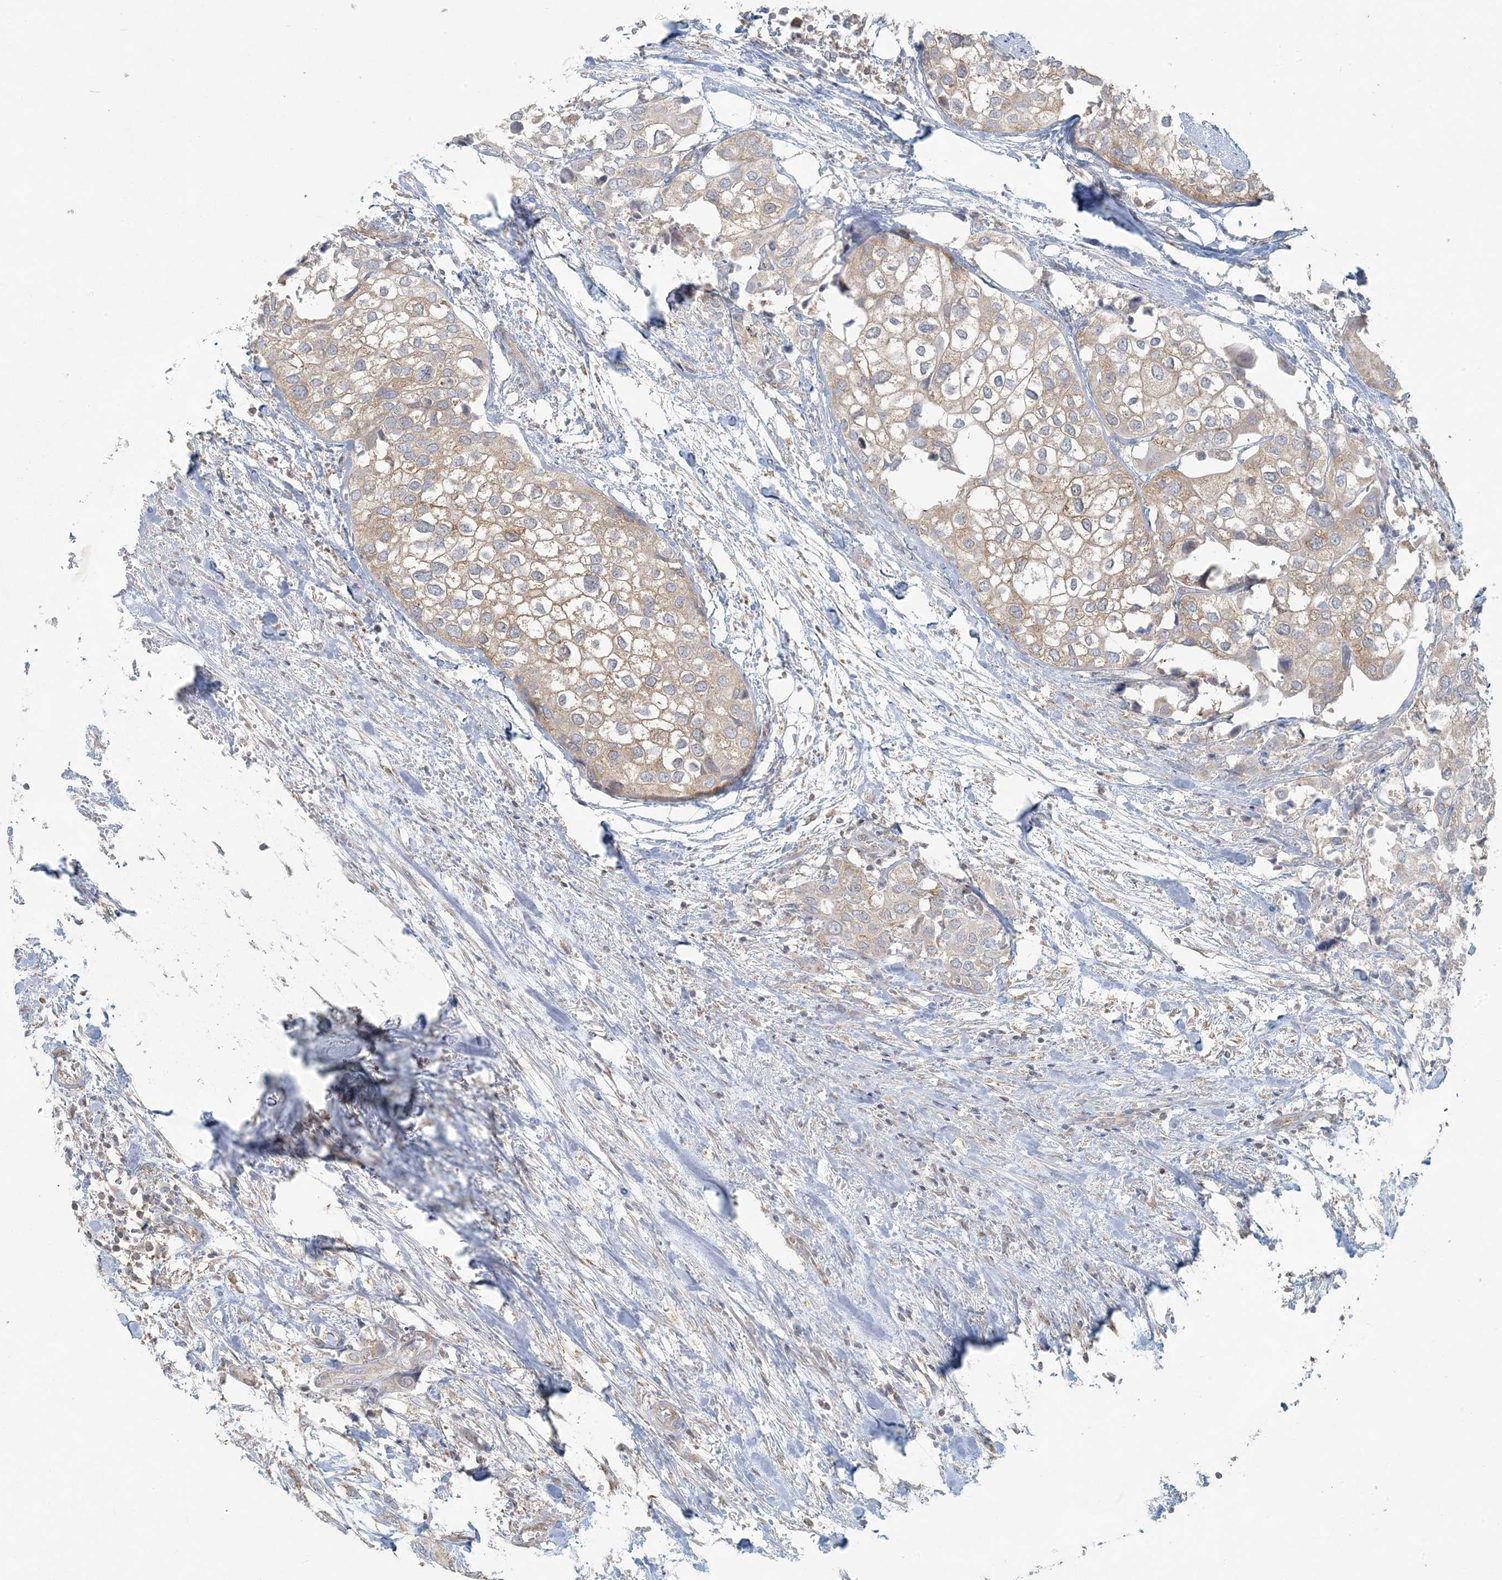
{"staining": {"intensity": "weak", "quantity": ">75%", "location": "cytoplasmic/membranous"}, "tissue": "urothelial cancer", "cell_type": "Tumor cells", "image_type": "cancer", "snomed": [{"axis": "morphology", "description": "Urothelial carcinoma, High grade"}, {"axis": "topography", "description": "Urinary bladder"}], "caption": "Protein expression analysis of high-grade urothelial carcinoma reveals weak cytoplasmic/membranous staining in about >75% of tumor cells. (brown staining indicates protein expression, while blue staining denotes nuclei).", "gene": "HACL1", "patient": {"sex": "male", "age": 64}}